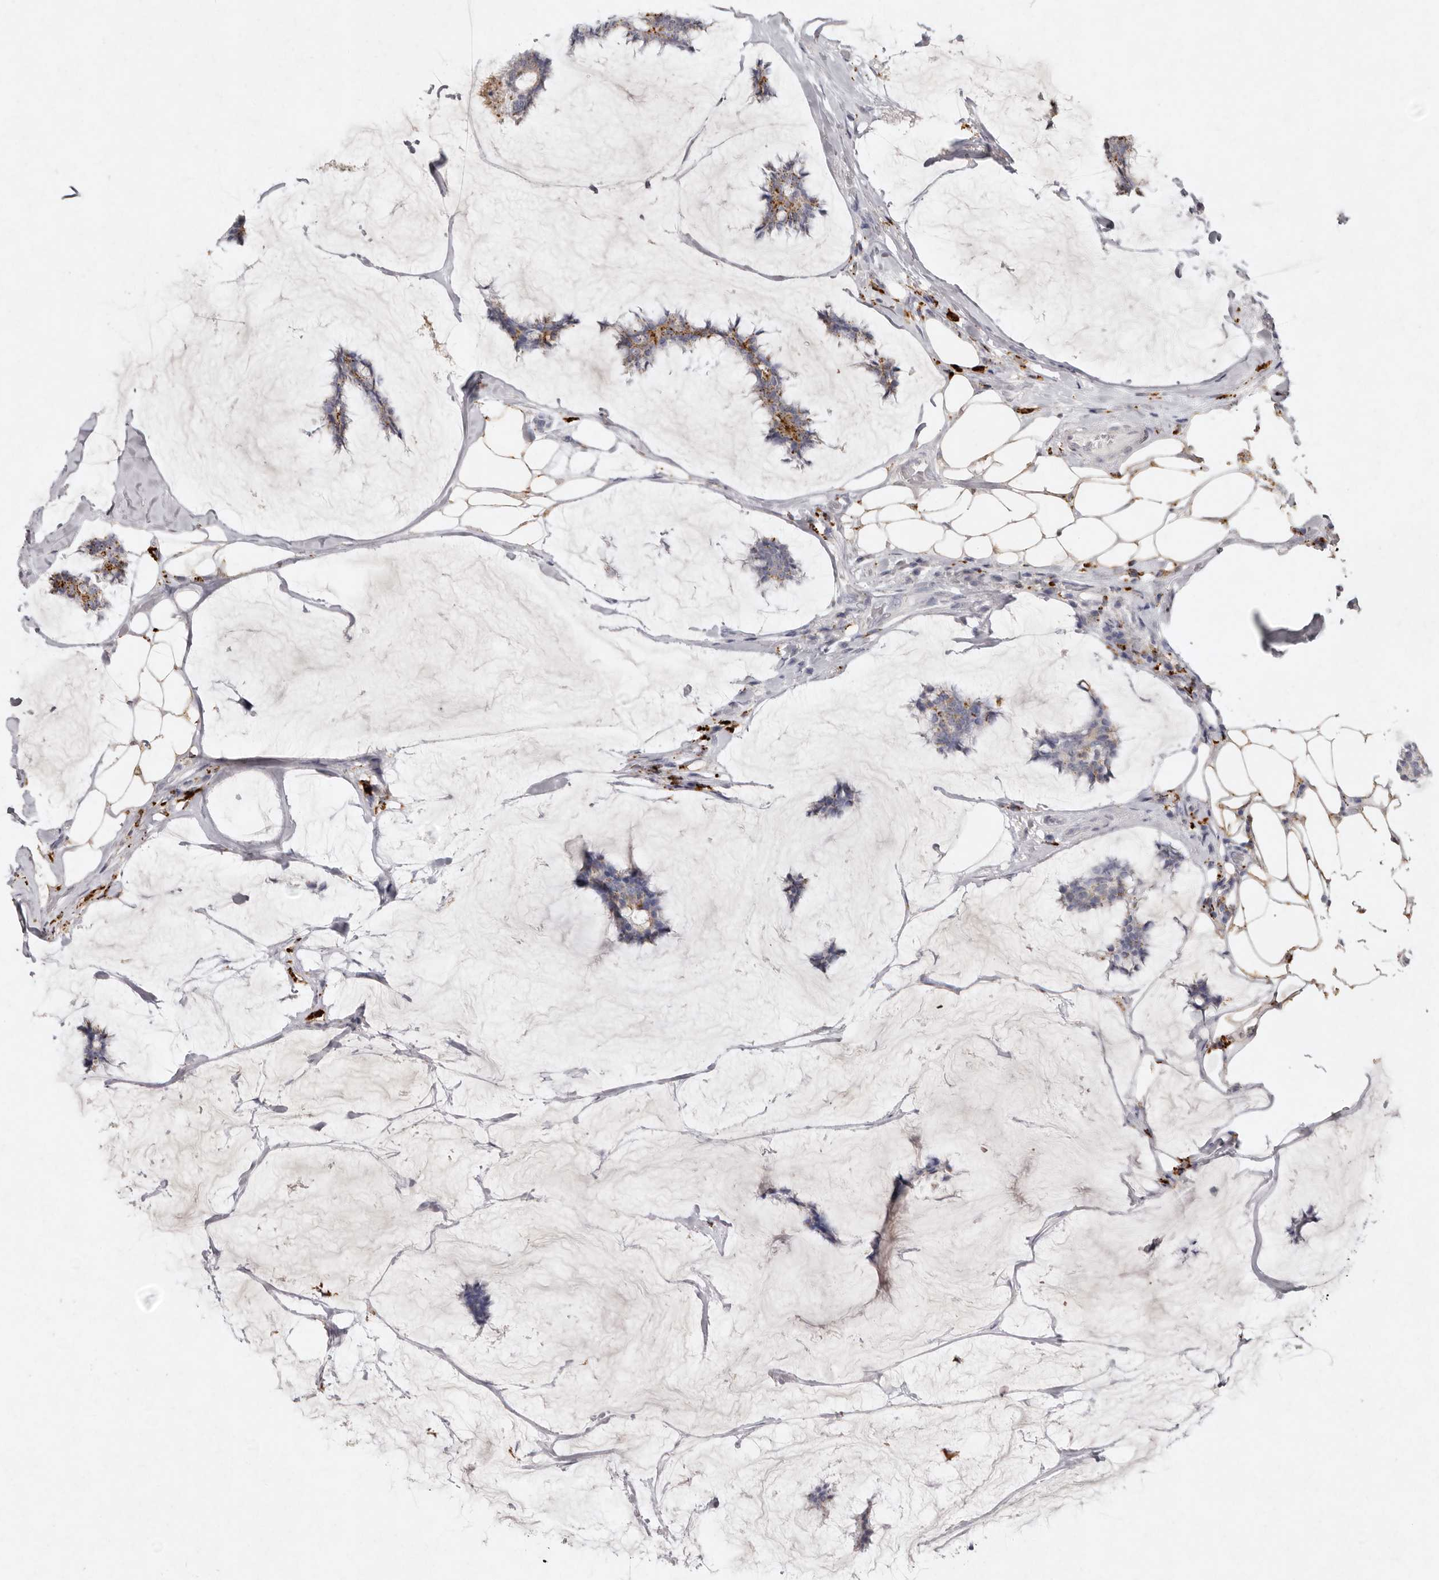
{"staining": {"intensity": "moderate", "quantity": "<25%", "location": "cytoplasmic/membranous"}, "tissue": "breast cancer", "cell_type": "Tumor cells", "image_type": "cancer", "snomed": [{"axis": "morphology", "description": "Duct carcinoma"}, {"axis": "topography", "description": "Breast"}], "caption": "Tumor cells exhibit low levels of moderate cytoplasmic/membranous positivity in about <25% of cells in breast cancer. (Stains: DAB (3,3'-diaminobenzidine) in brown, nuclei in blue, Microscopy: brightfield microscopy at high magnification).", "gene": "FAM185A", "patient": {"sex": "female", "age": 93}}